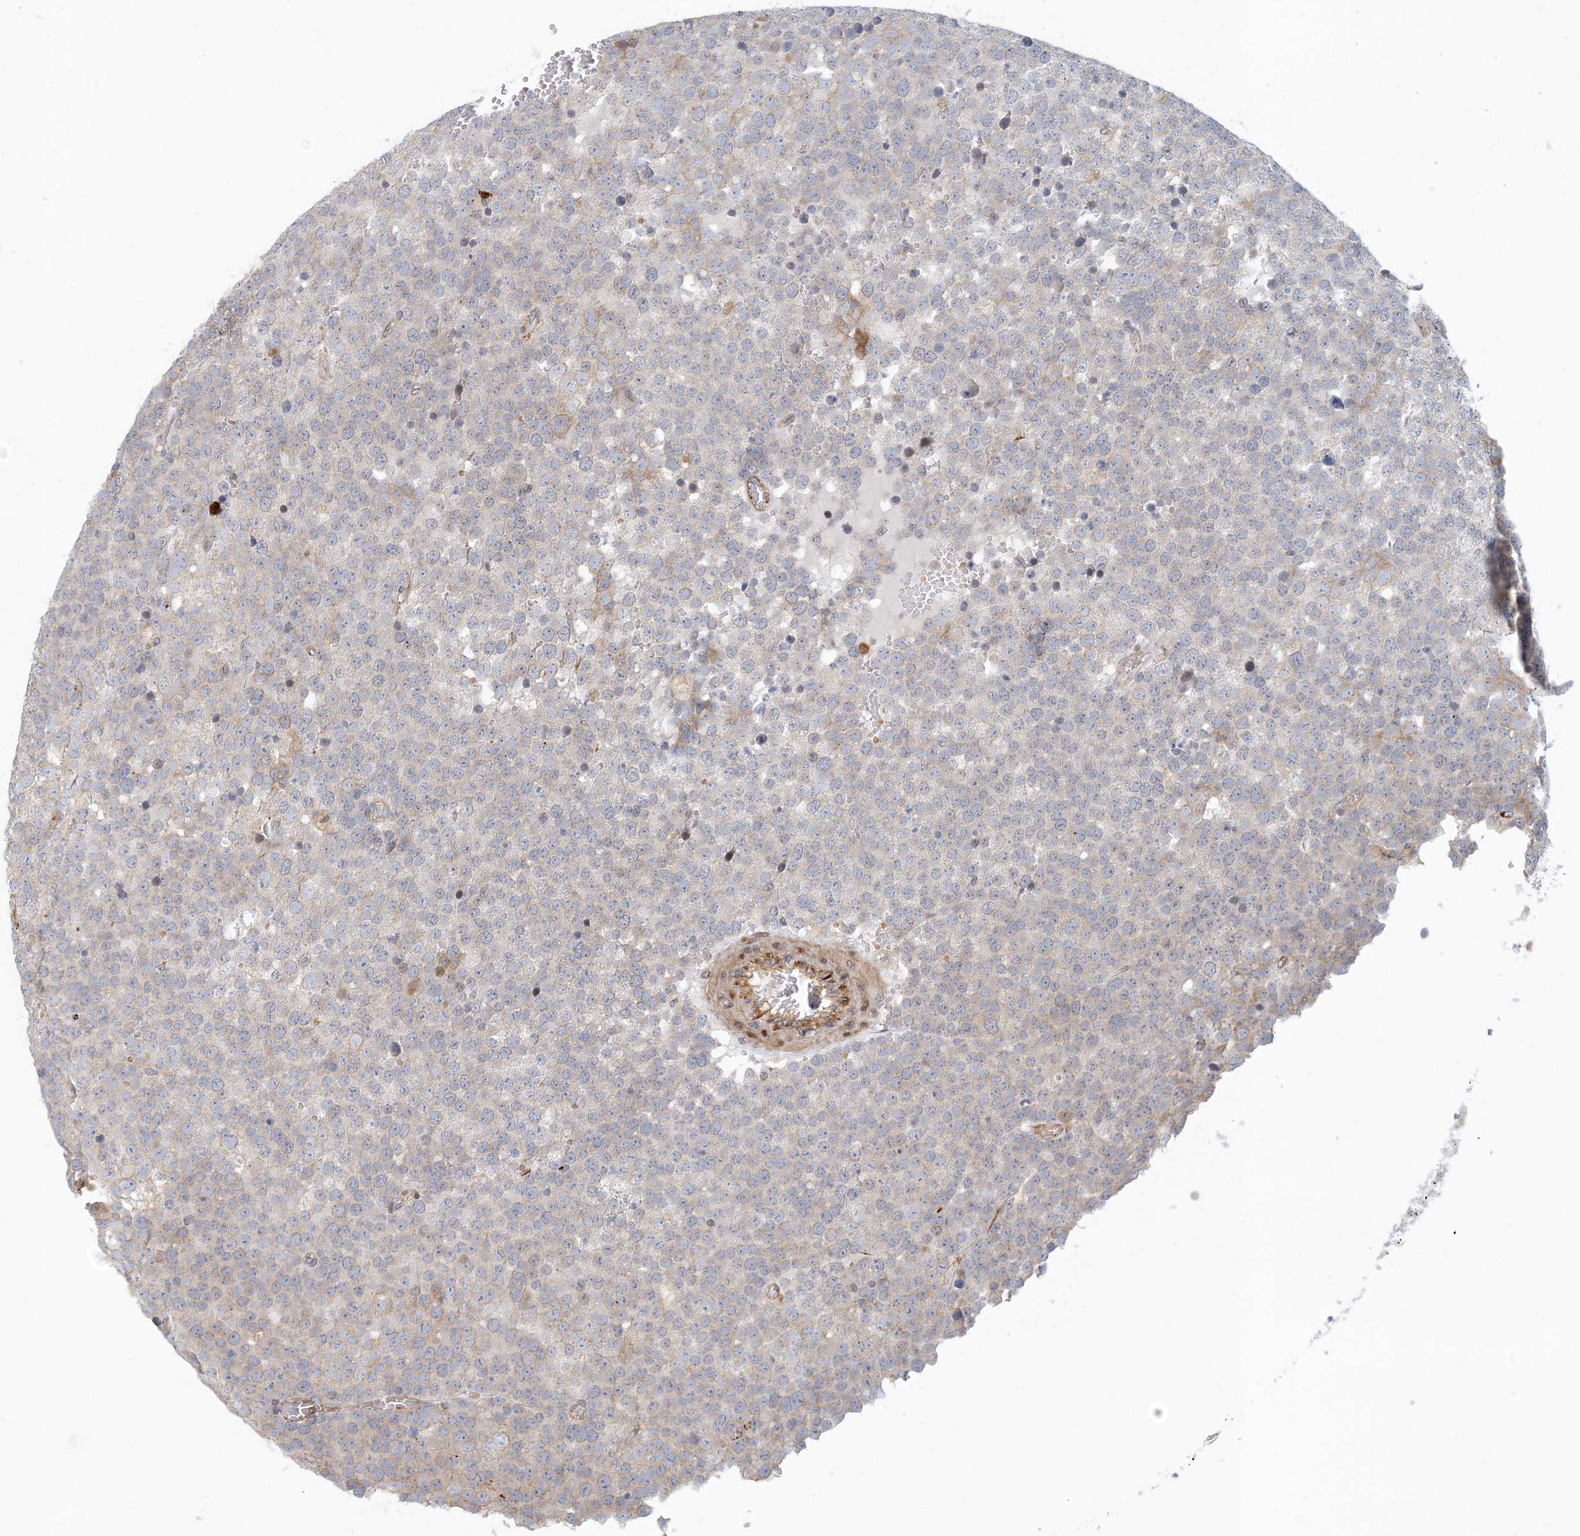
{"staining": {"intensity": "negative", "quantity": "none", "location": "none"}, "tissue": "testis cancer", "cell_type": "Tumor cells", "image_type": "cancer", "snomed": [{"axis": "morphology", "description": "Seminoma, NOS"}, {"axis": "topography", "description": "Testis"}], "caption": "The photomicrograph demonstrates no significant staining in tumor cells of testis seminoma.", "gene": "MAPKBP1", "patient": {"sex": "male", "age": 71}}